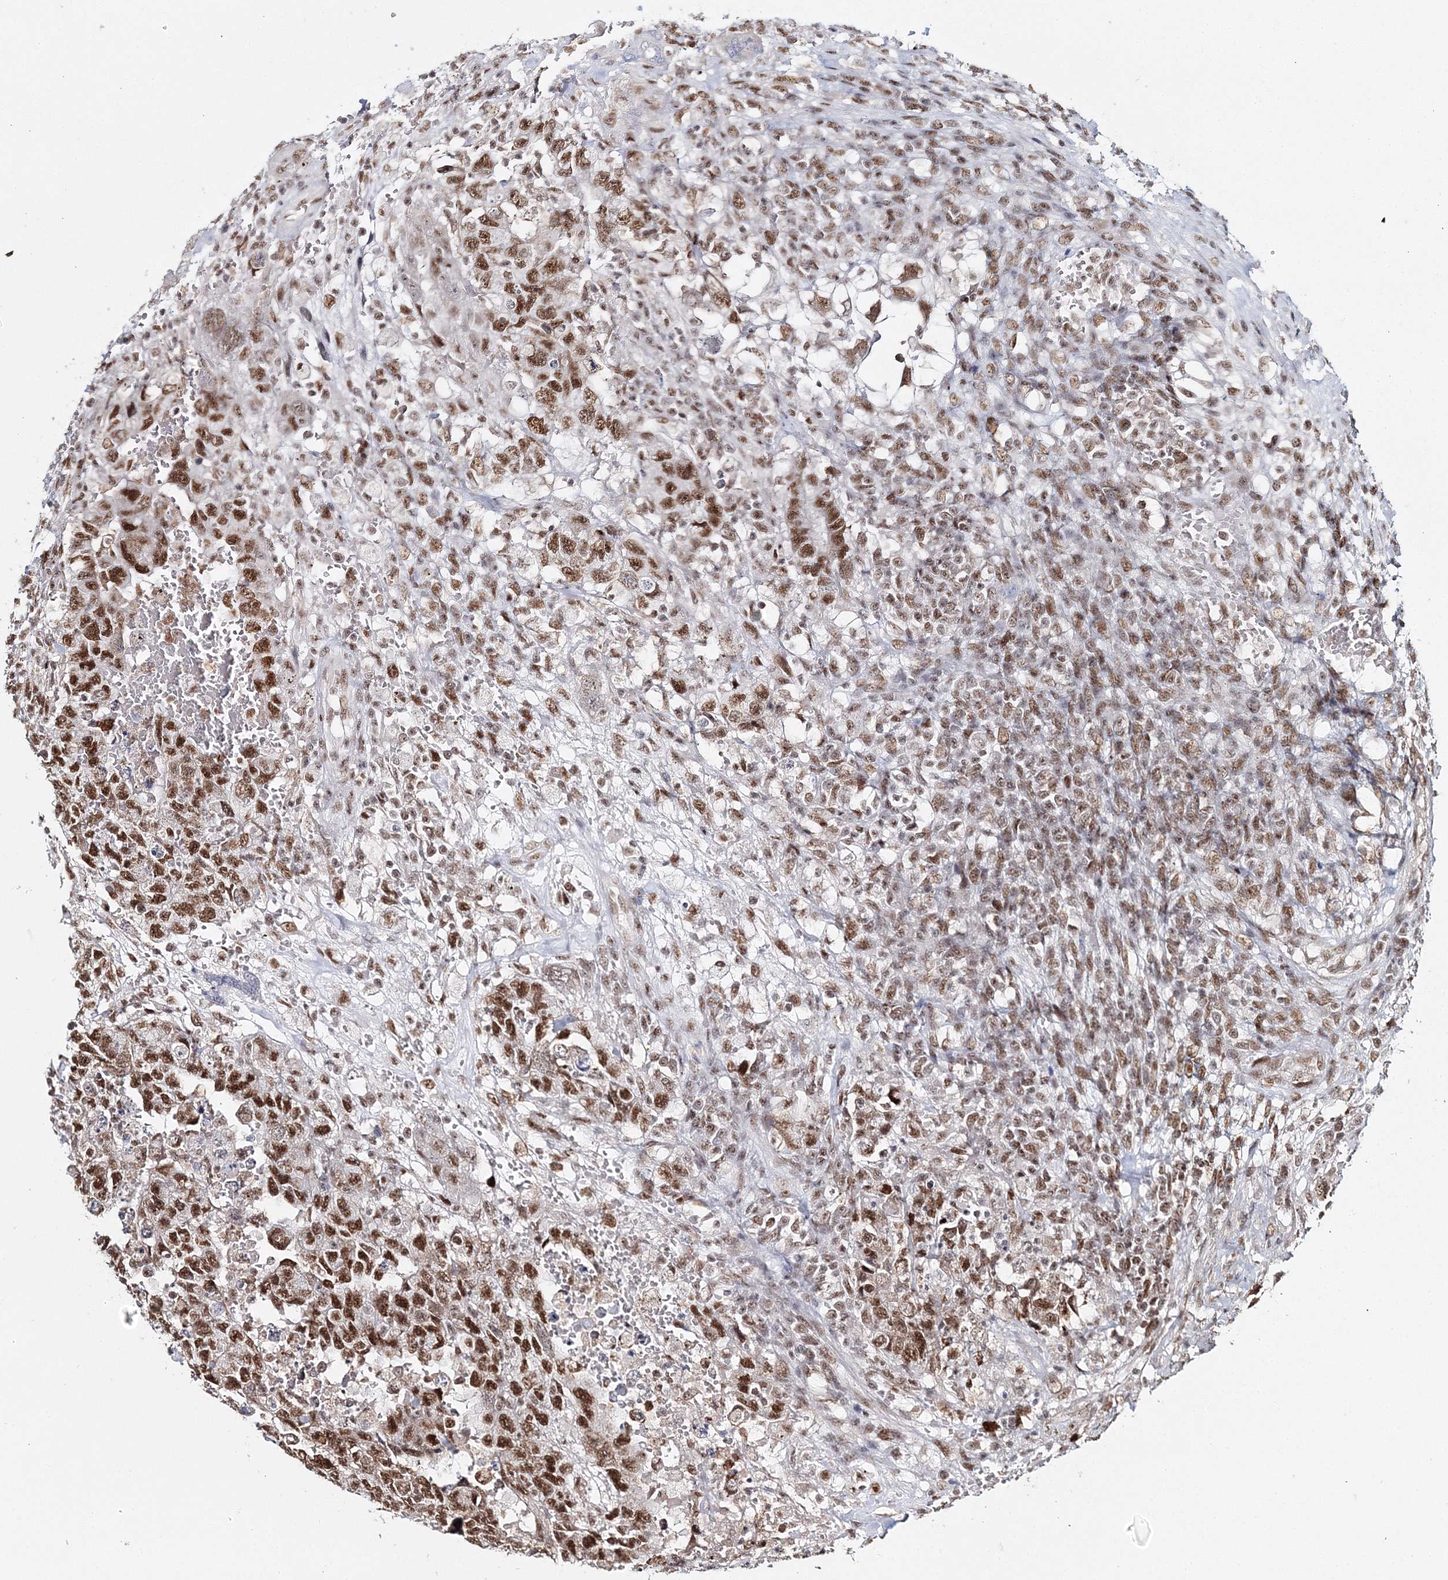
{"staining": {"intensity": "strong", "quantity": ">75%", "location": "nuclear"}, "tissue": "testis cancer", "cell_type": "Tumor cells", "image_type": "cancer", "snomed": [{"axis": "morphology", "description": "Carcinoma, Embryonal, NOS"}, {"axis": "topography", "description": "Testis"}], "caption": "The immunohistochemical stain shows strong nuclear staining in tumor cells of embryonal carcinoma (testis) tissue.", "gene": "QRICH1", "patient": {"sex": "male", "age": 26}}